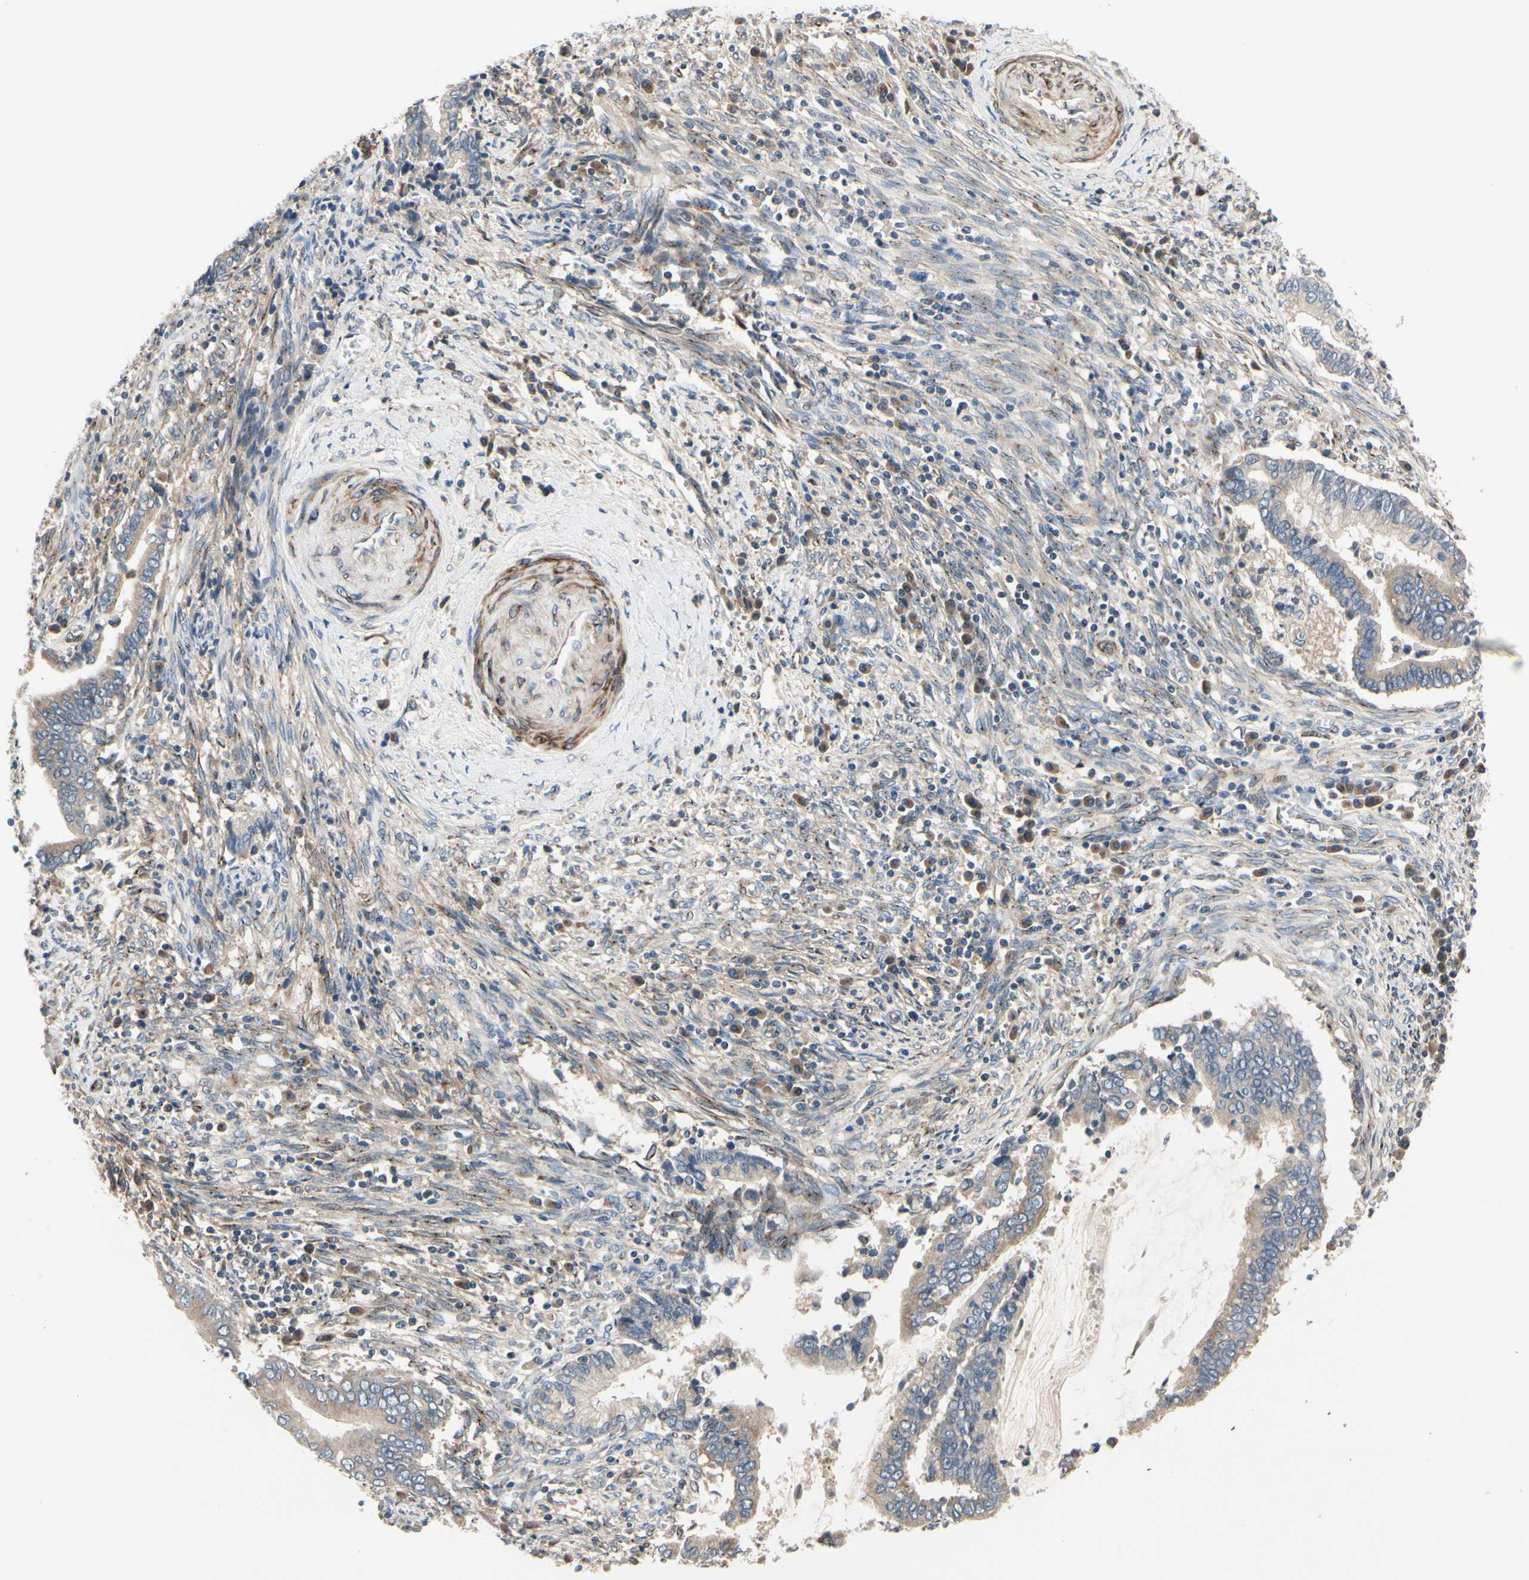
{"staining": {"intensity": "weak", "quantity": "25%-75%", "location": "cytoplasmic/membranous"}, "tissue": "cervical cancer", "cell_type": "Tumor cells", "image_type": "cancer", "snomed": [{"axis": "morphology", "description": "Adenocarcinoma, NOS"}, {"axis": "topography", "description": "Cervix"}], "caption": "The image exhibits a brown stain indicating the presence of a protein in the cytoplasmic/membranous of tumor cells in cervical adenocarcinoma. The staining was performed using DAB (3,3'-diaminobenzidine), with brown indicating positive protein expression. Nuclei are stained blue with hematoxylin.", "gene": "PRKAR2B", "patient": {"sex": "female", "age": 44}}